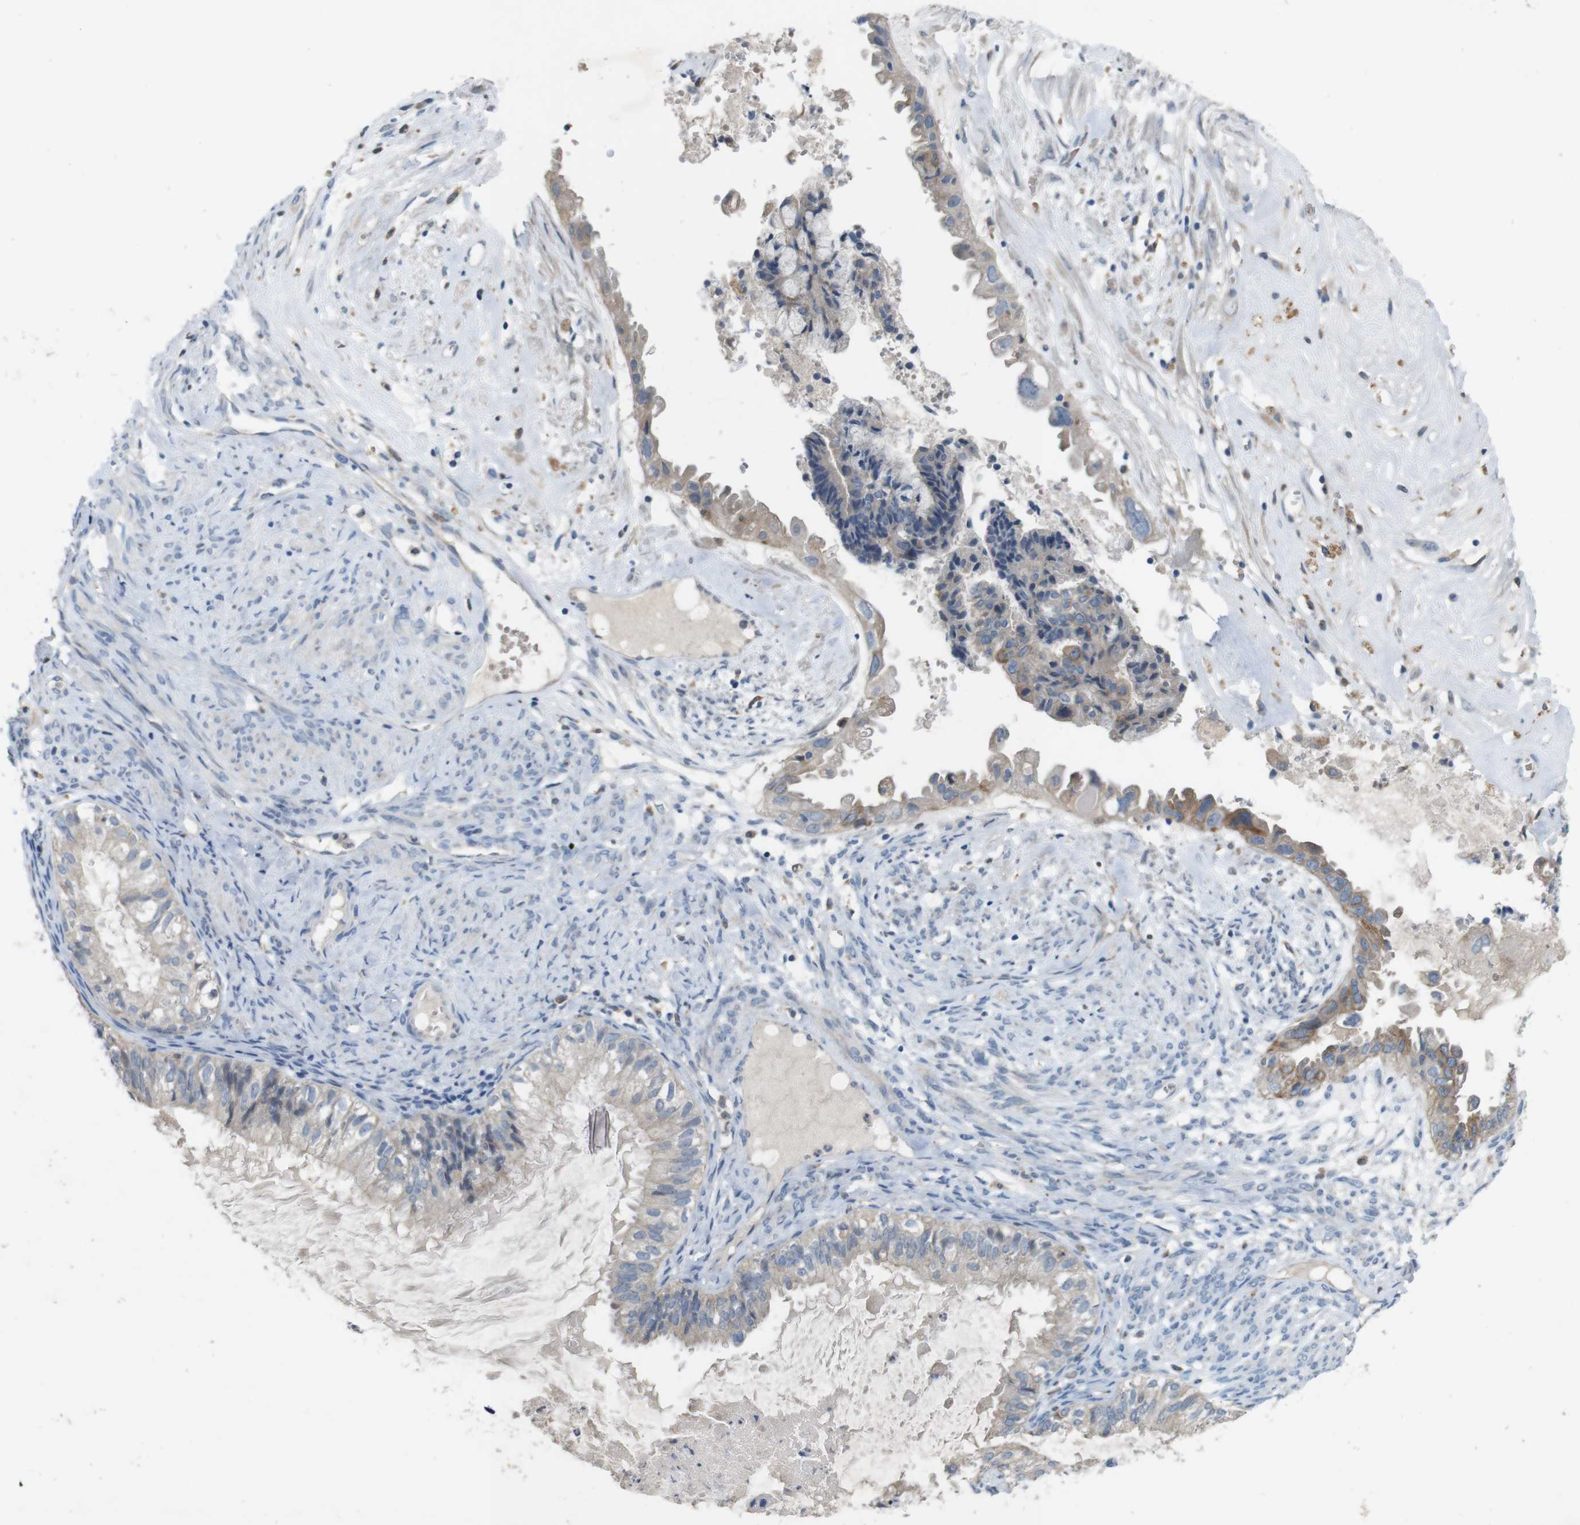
{"staining": {"intensity": "moderate", "quantity": "25%-75%", "location": "cytoplasmic/membranous"}, "tissue": "cervical cancer", "cell_type": "Tumor cells", "image_type": "cancer", "snomed": [{"axis": "morphology", "description": "Normal tissue, NOS"}, {"axis": "morphology", "description": "Adenocarcinoma, NOS"}, {"axis": "topography", "description": "Cervix"}, {"axis": "topography", "description": "Endometrium"}], "caption": "A photomicrograph of adenocarcinoma (cervical) stained for a protein shows moderate cytoplasmic/membranous brown staining in tumor cells.", "gene": "MOGAT3", "patient": {"sex": "female", "age": 86}}